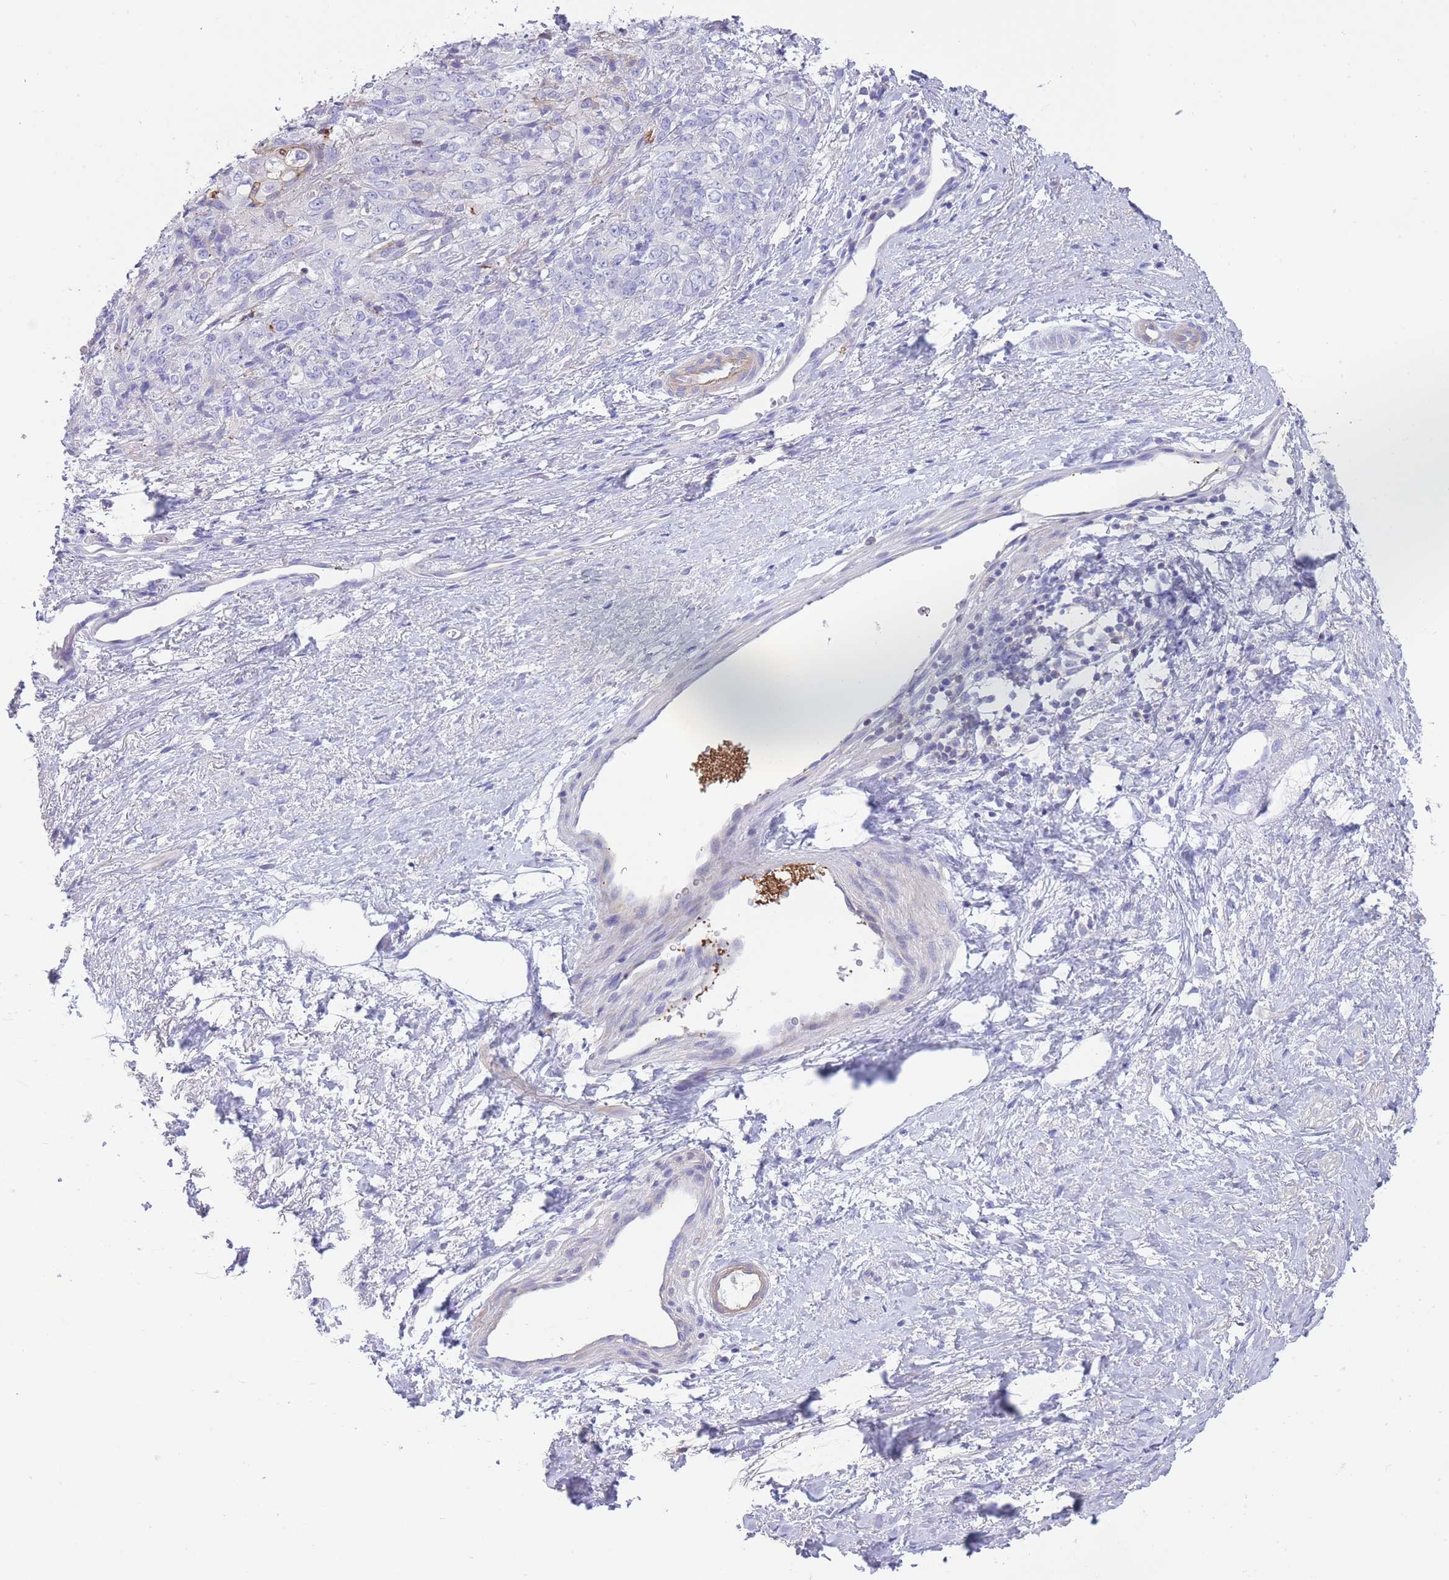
{"staining": {"intensity": "negative", "quantity": "none", "location": "none"}, "tissue": "skin cancer", "cell_type": "Tumor cells", "image_type": "cancer", "snomed": [{"axis": "morphology", "description": "Squamous cell carcinoma, NOS"}, {"axis": "topography", "description": "Skin"}, {"axis": "topography", "description": "Vulva"}], "caption": "There is no significant expression in tumor cells of squamous cell carcinoma (skin).", "gene": "LDB3", "patient": {"sex": "female", "age": 85}}